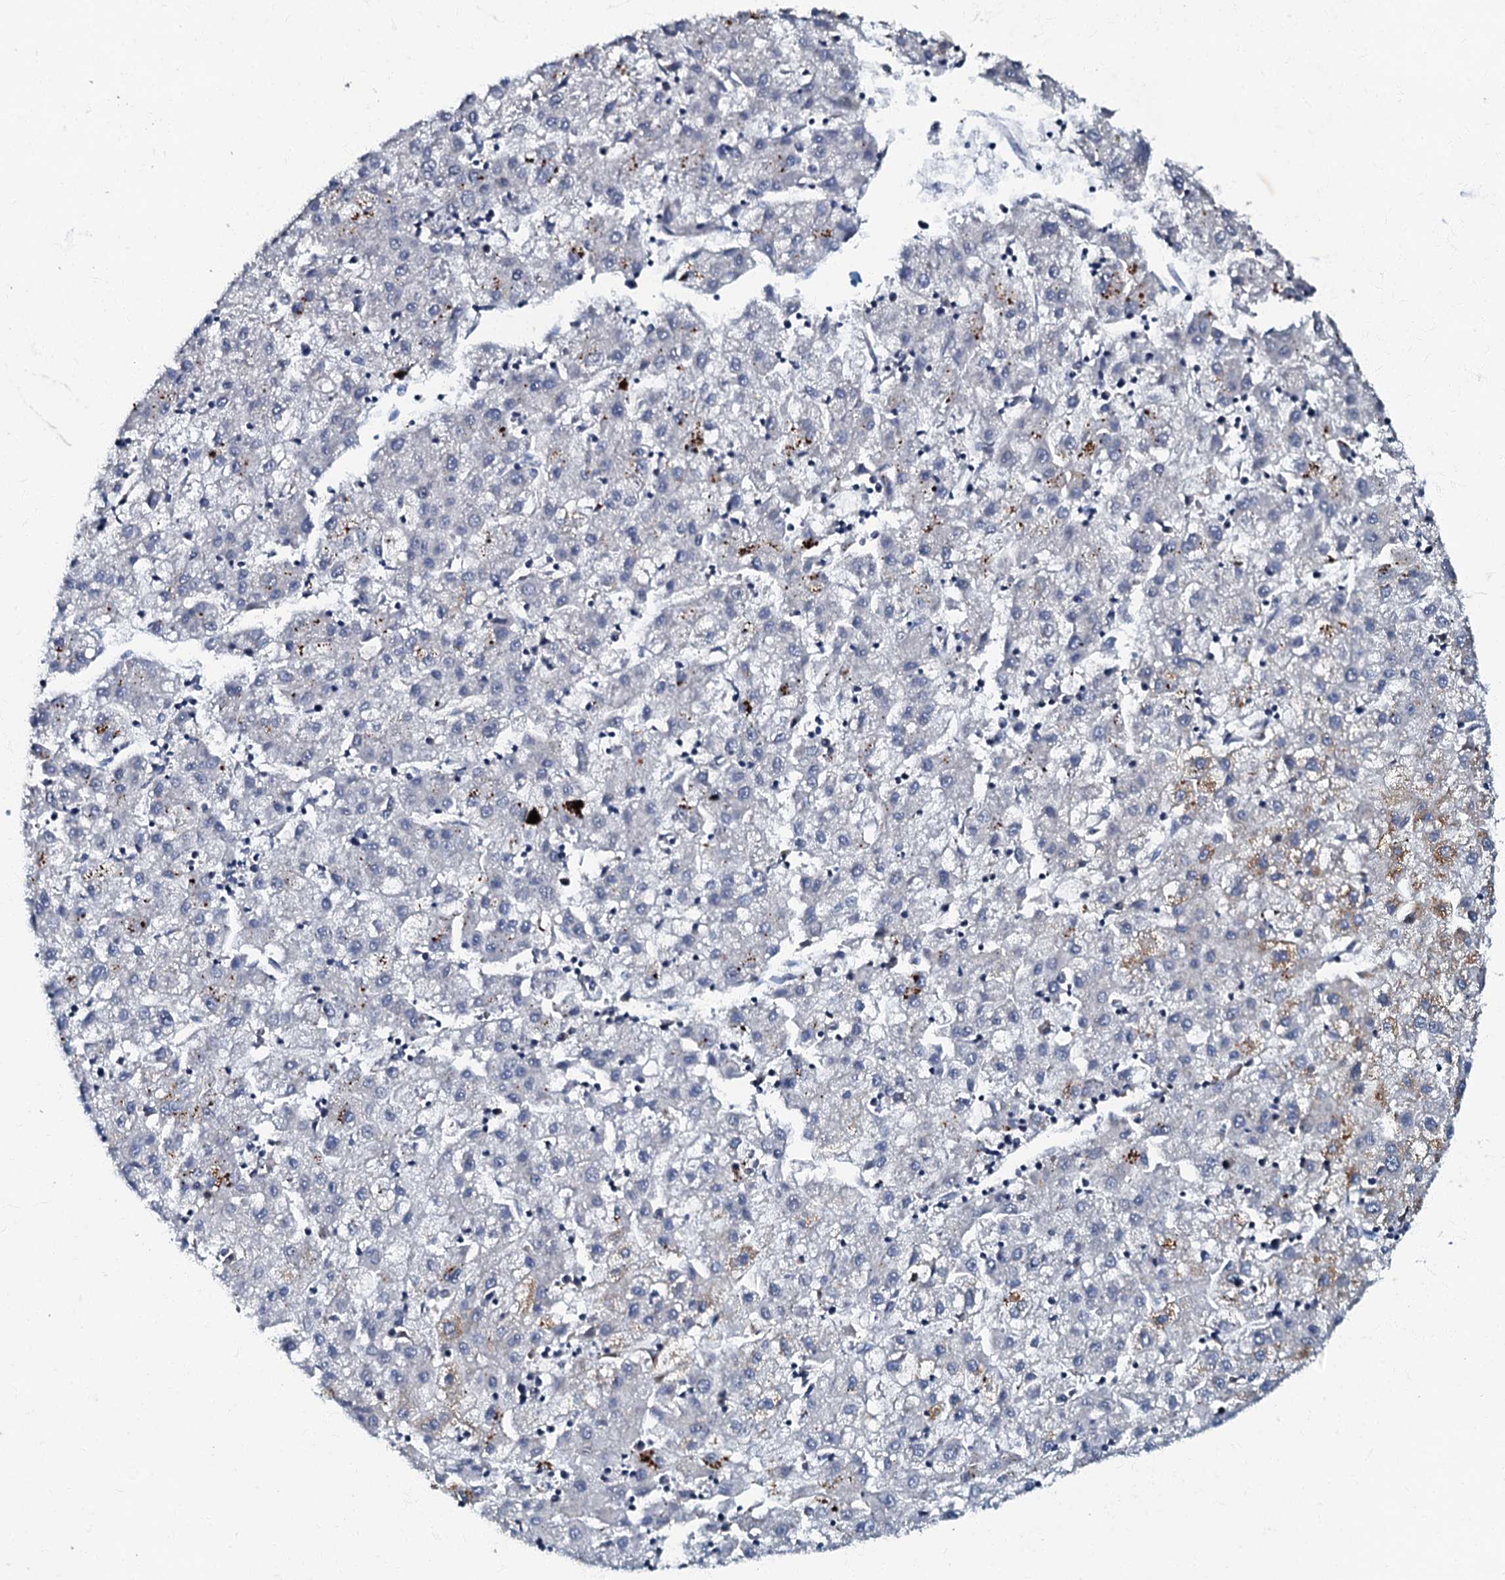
{"staining": {"intensity": "weak", "quantity": "<25%", "location": "cytoplasmic/membranous"}, "tissue": "liver cancer", "cell_type": "Tumor cells", "image_type": "cancer", "snomed": [{"axis": "morphology", "description": "Carcinoma, Hepatocellular, NOS"}, {"axis": "topography", "description": "Liver"}], "caption": "Liver cancer (hepatocellular carcinoma) stained for a protein using immunohistochemistry shows no staining tumor cells.", "gene": "OLAH", "patient": {"sex": "male", "age": 72}}